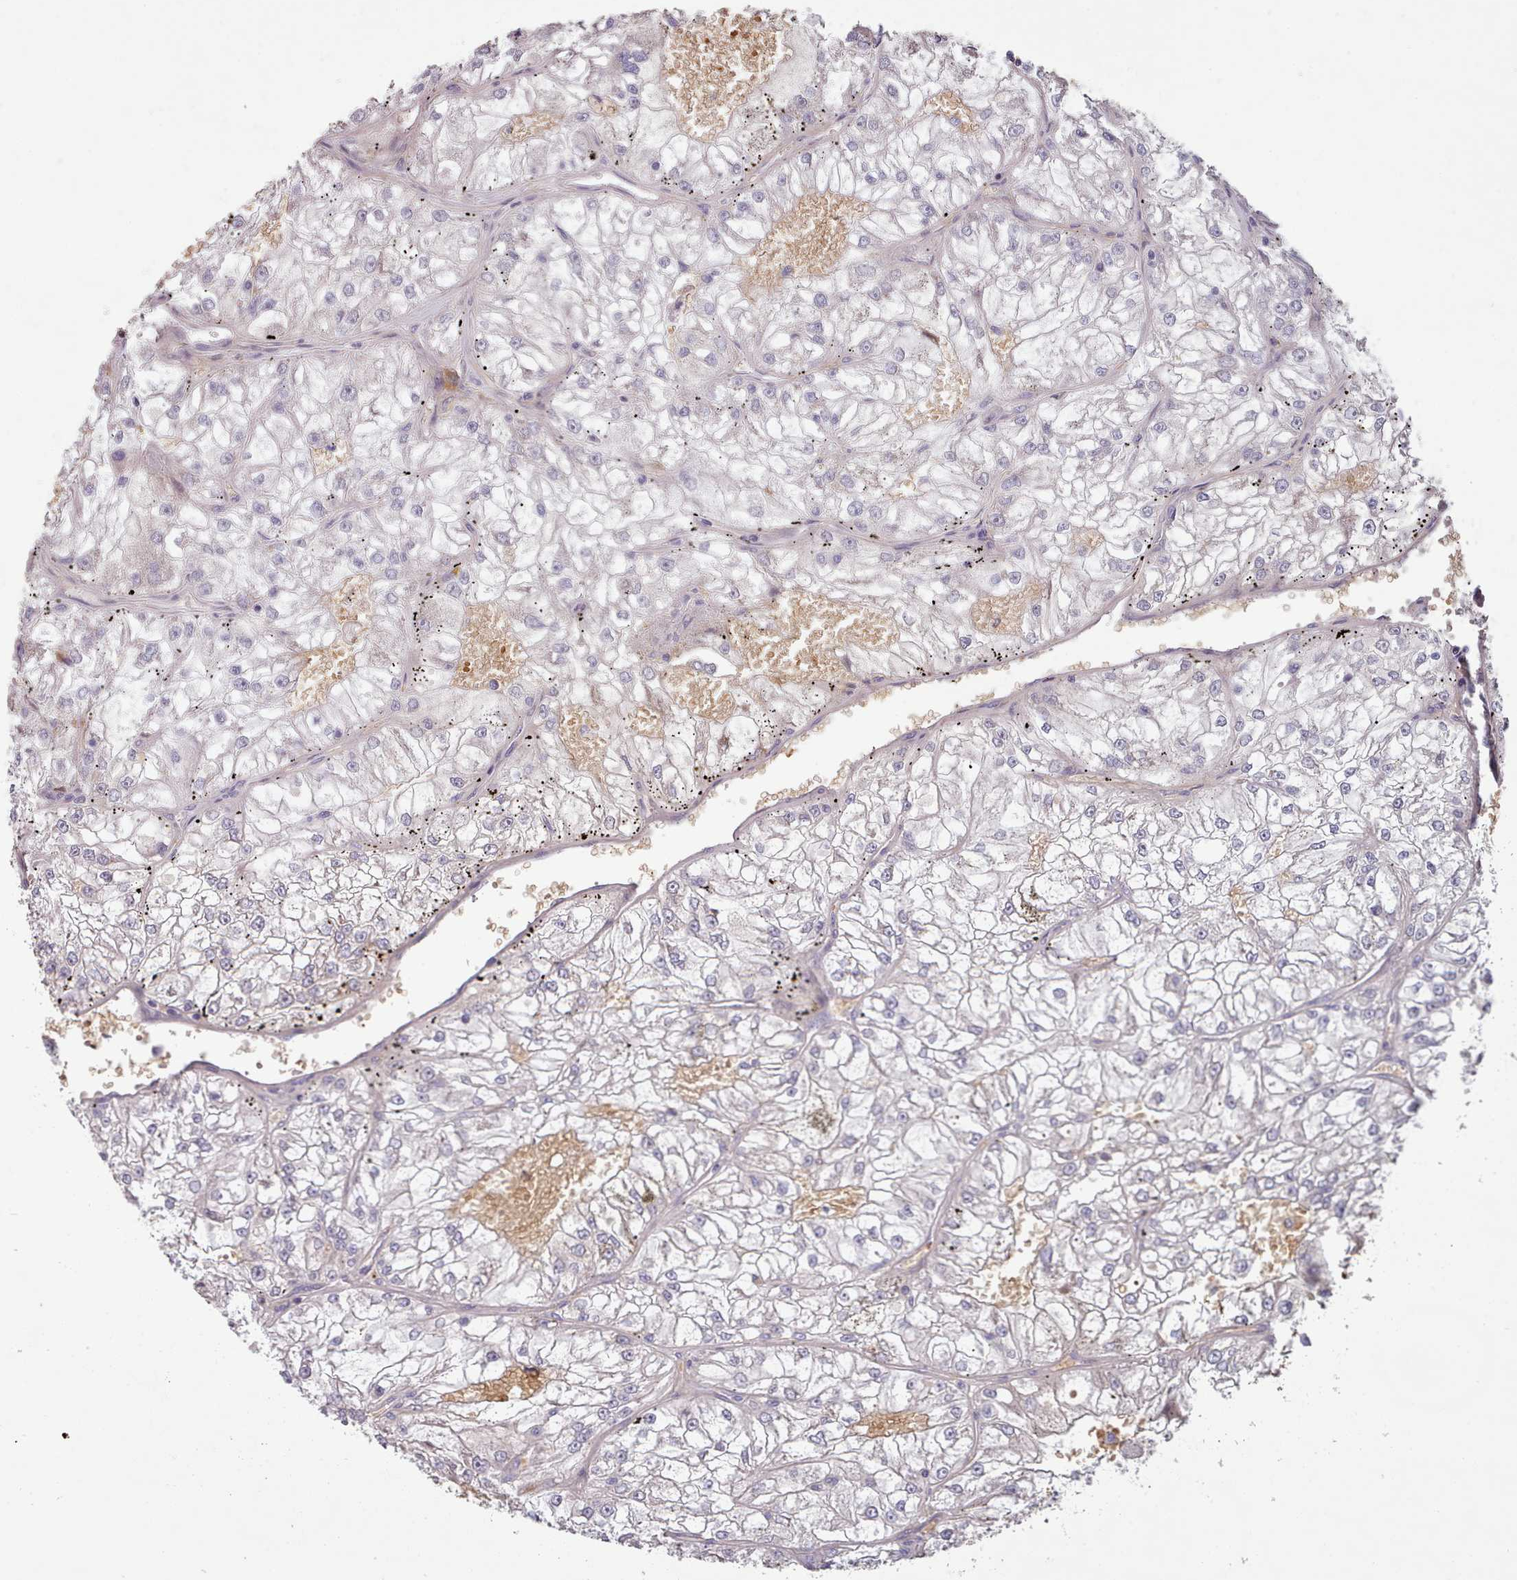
{"staining": {"intensity": "negative", "quantity": "none", "location": "none"}, "tissue": "renal cancer", "cell_type": "Tumor cells", "image_type": "cancer", "snomed": [{"axis": "morphology", "description": "Adenocarcinoma, NOS"}, {"axis": "topography", "description": "Kidney"}], "caption": "This is an IHC histopathology image of adenocarcinoma (renal). There is no positivity in tumor cells.", "gene": "CLNS1A", "patient": {"sex": "female", "age": 72}}